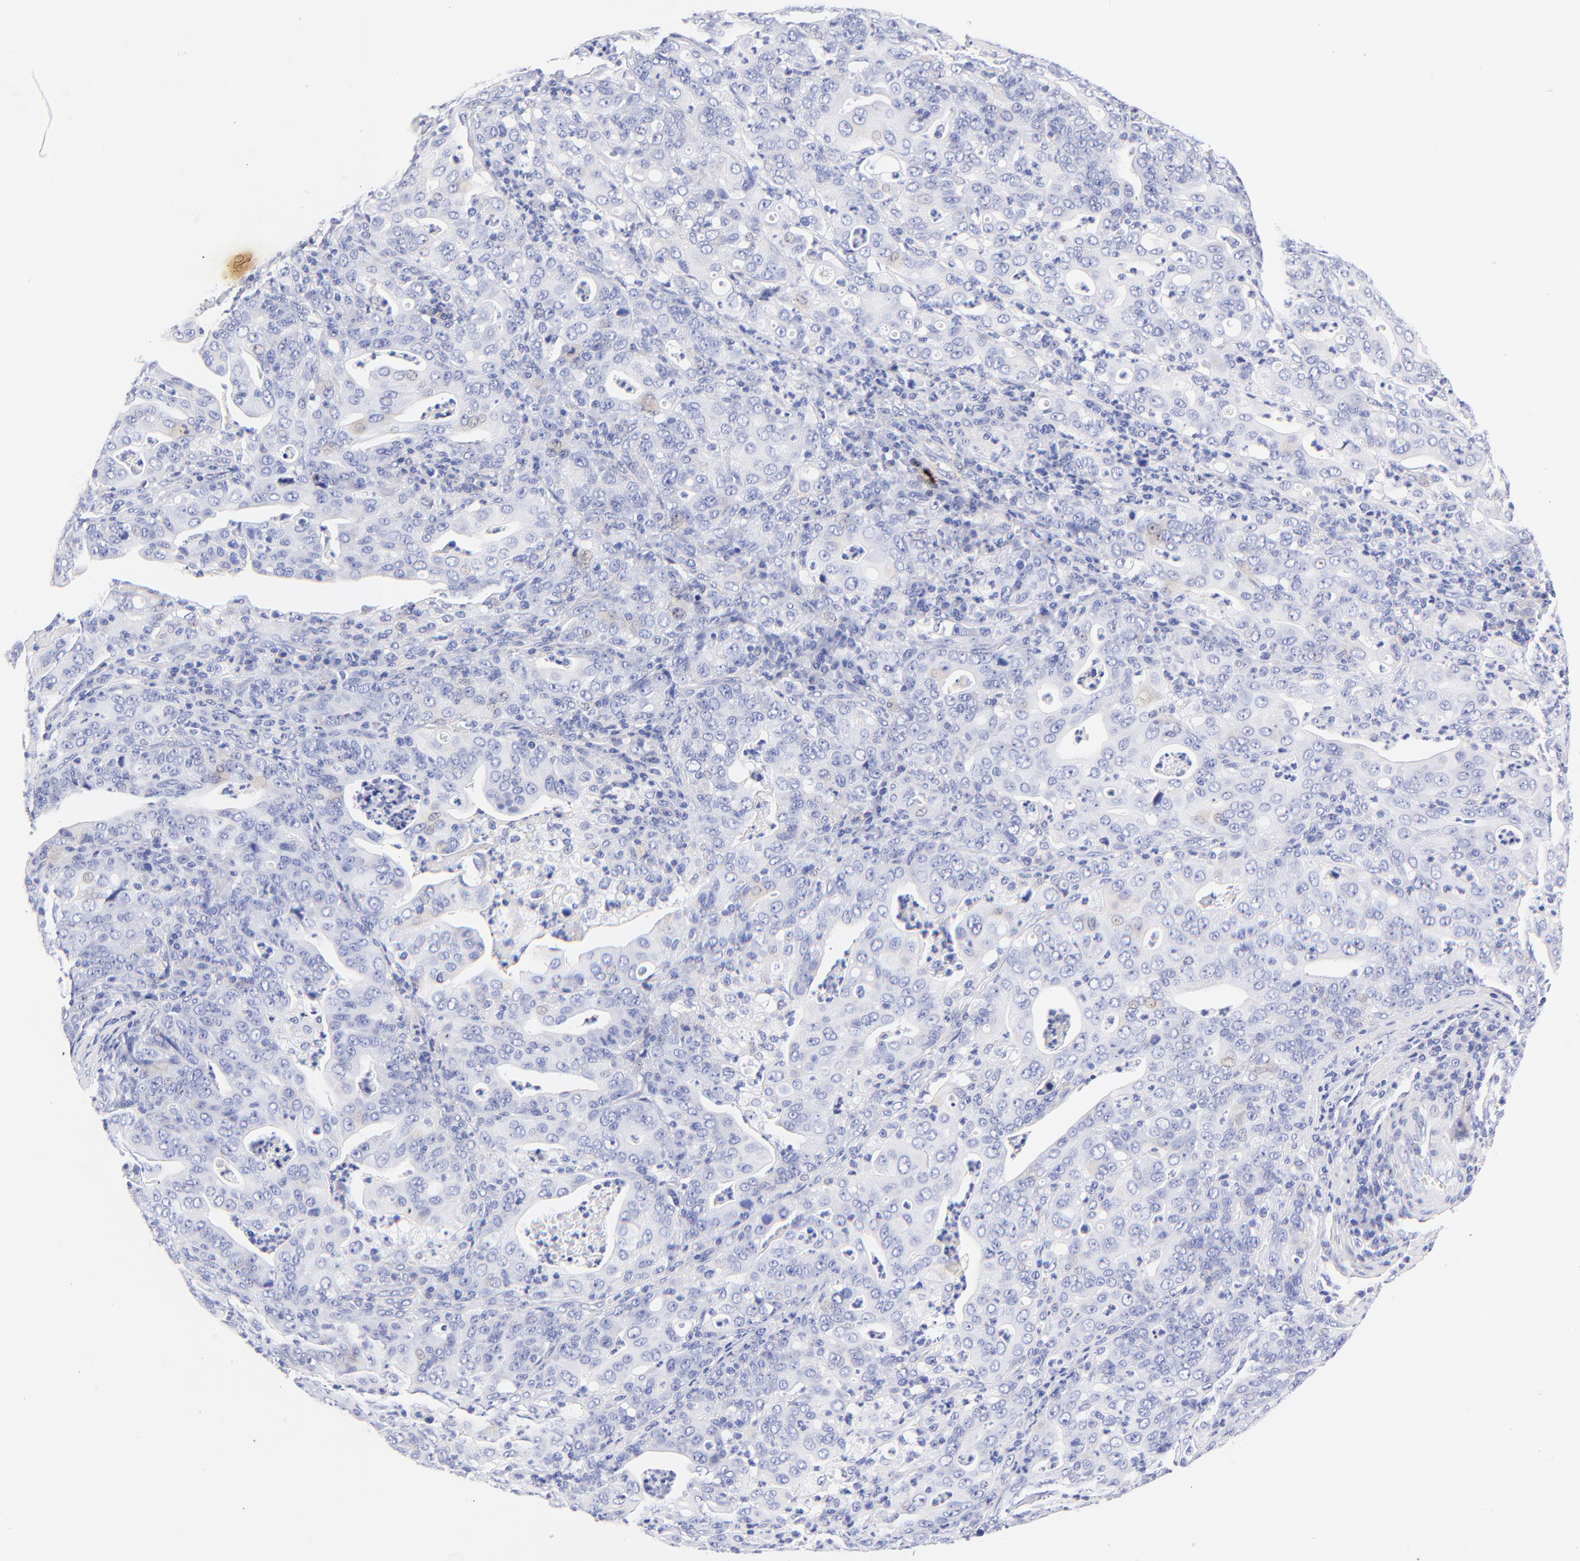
{"staining": {"intensity": "negative", "quantity": "none", "location": "none"}, "tissue": "stomach cancer", "cell_type": "Tumor cells", "image_type": "cancer", "snomed": [{"axis": "morphology", "description": "Adenocarcinoma, NOS"}, {"axis": "topography", "description": "Stomach, upper"}], "caption": "Tumor cells are negative for protein expression in human stomach cancer. (Immunohistochemistry, brightfield microscopy, high magnification).", "gene": "HORMAD2", "patient": {"sex": "female", "age": 50}}